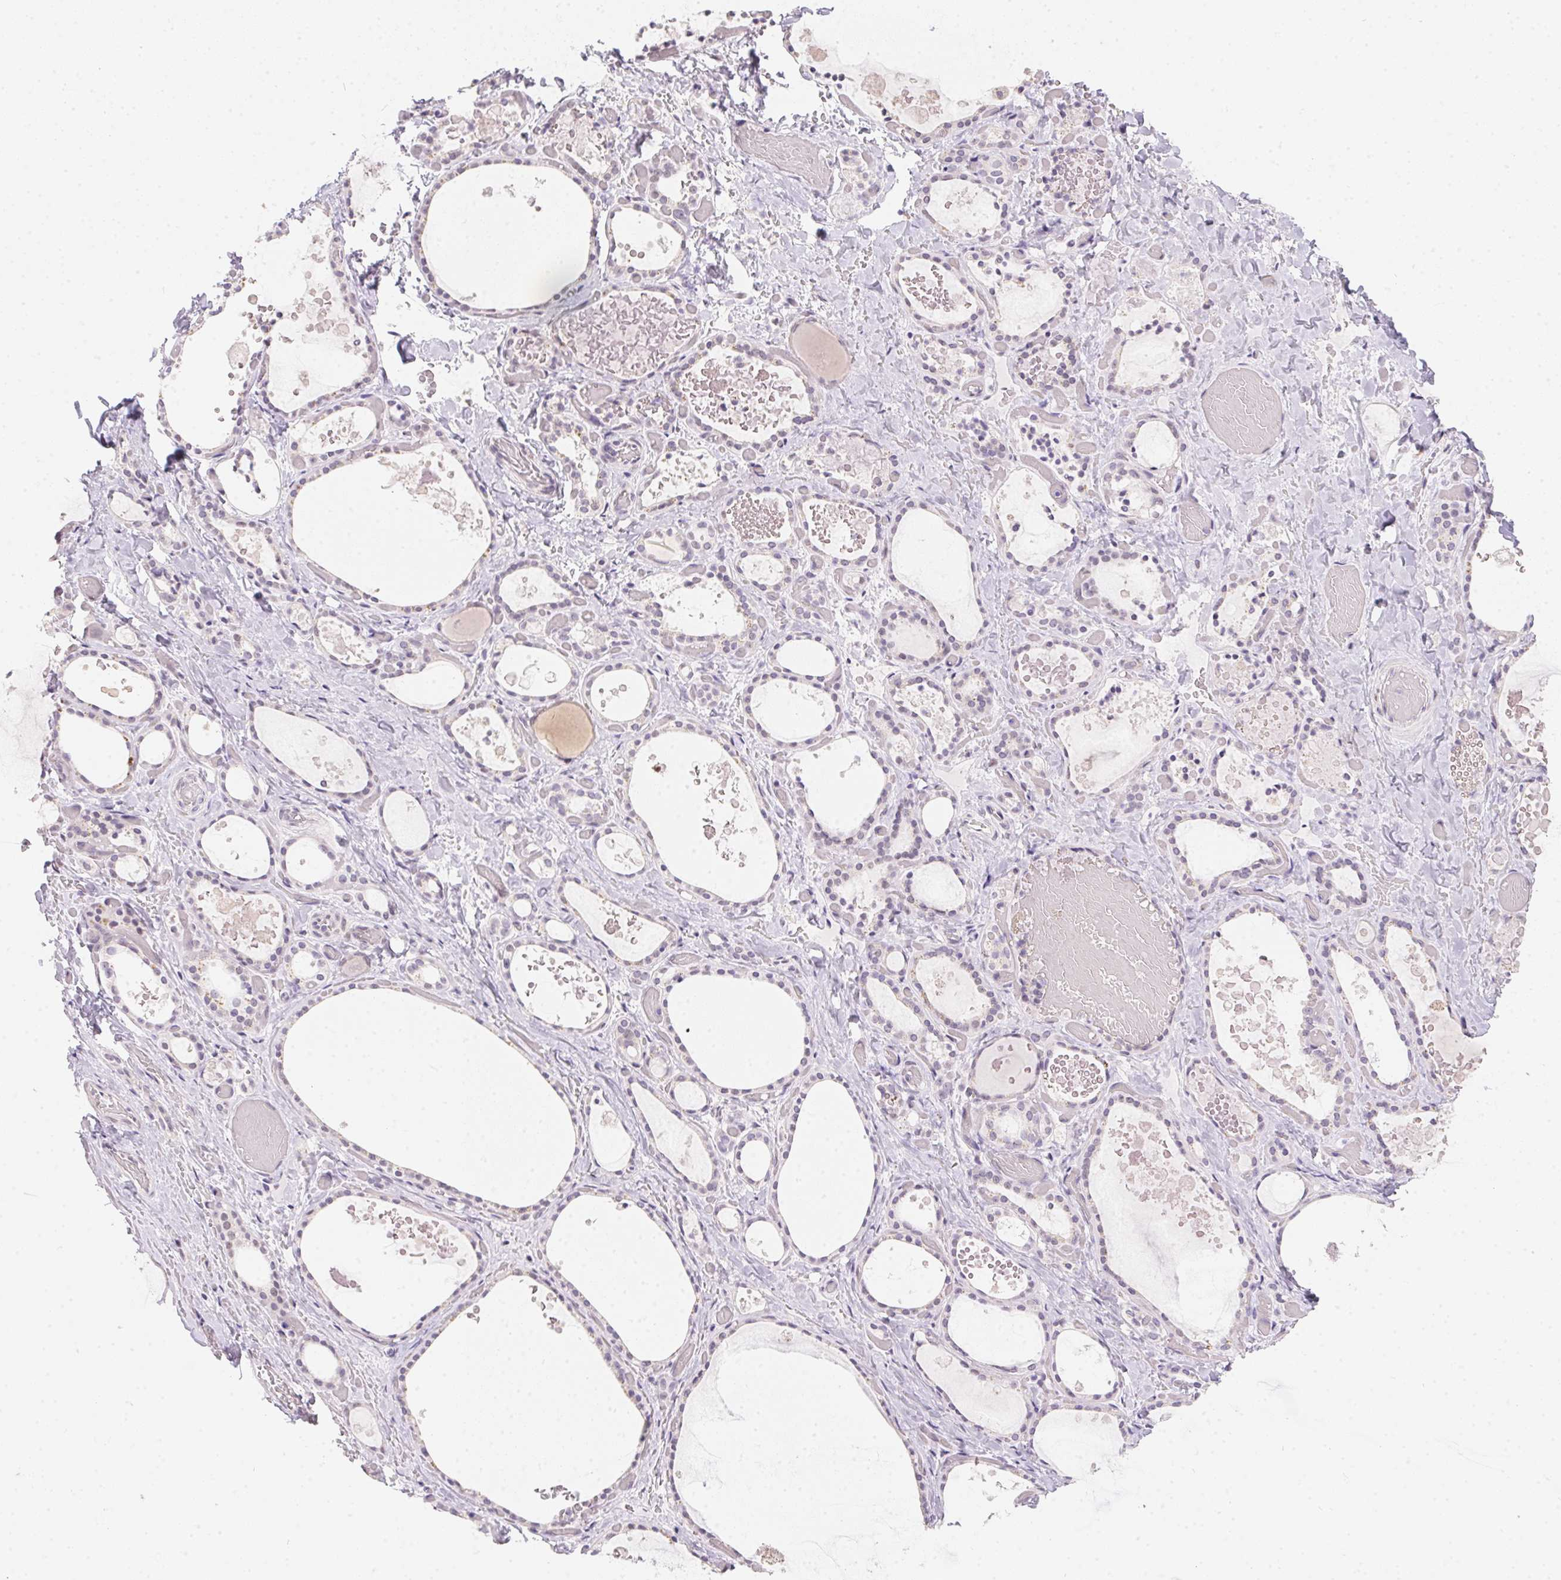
{"staining": {"intensity": "weak", "quantity": "25%-75%", "location": "nuclear"}, "tissue": "thyroid gland", "cell_type": "Glandular cells", "image_type": "normal", "snomed": [{"axis": "morphology", "description": "Normal tissue, NOS"}, {"axis": "topography", "description": "Thyroid gland"}], "caption": "Human thyroid gland stained with a brown dye shows weak nuclear positive positivity in about 25%-75% of glandular cells.", "gene": "MORC1", "patient": {"sex": "female", "age": 56}}